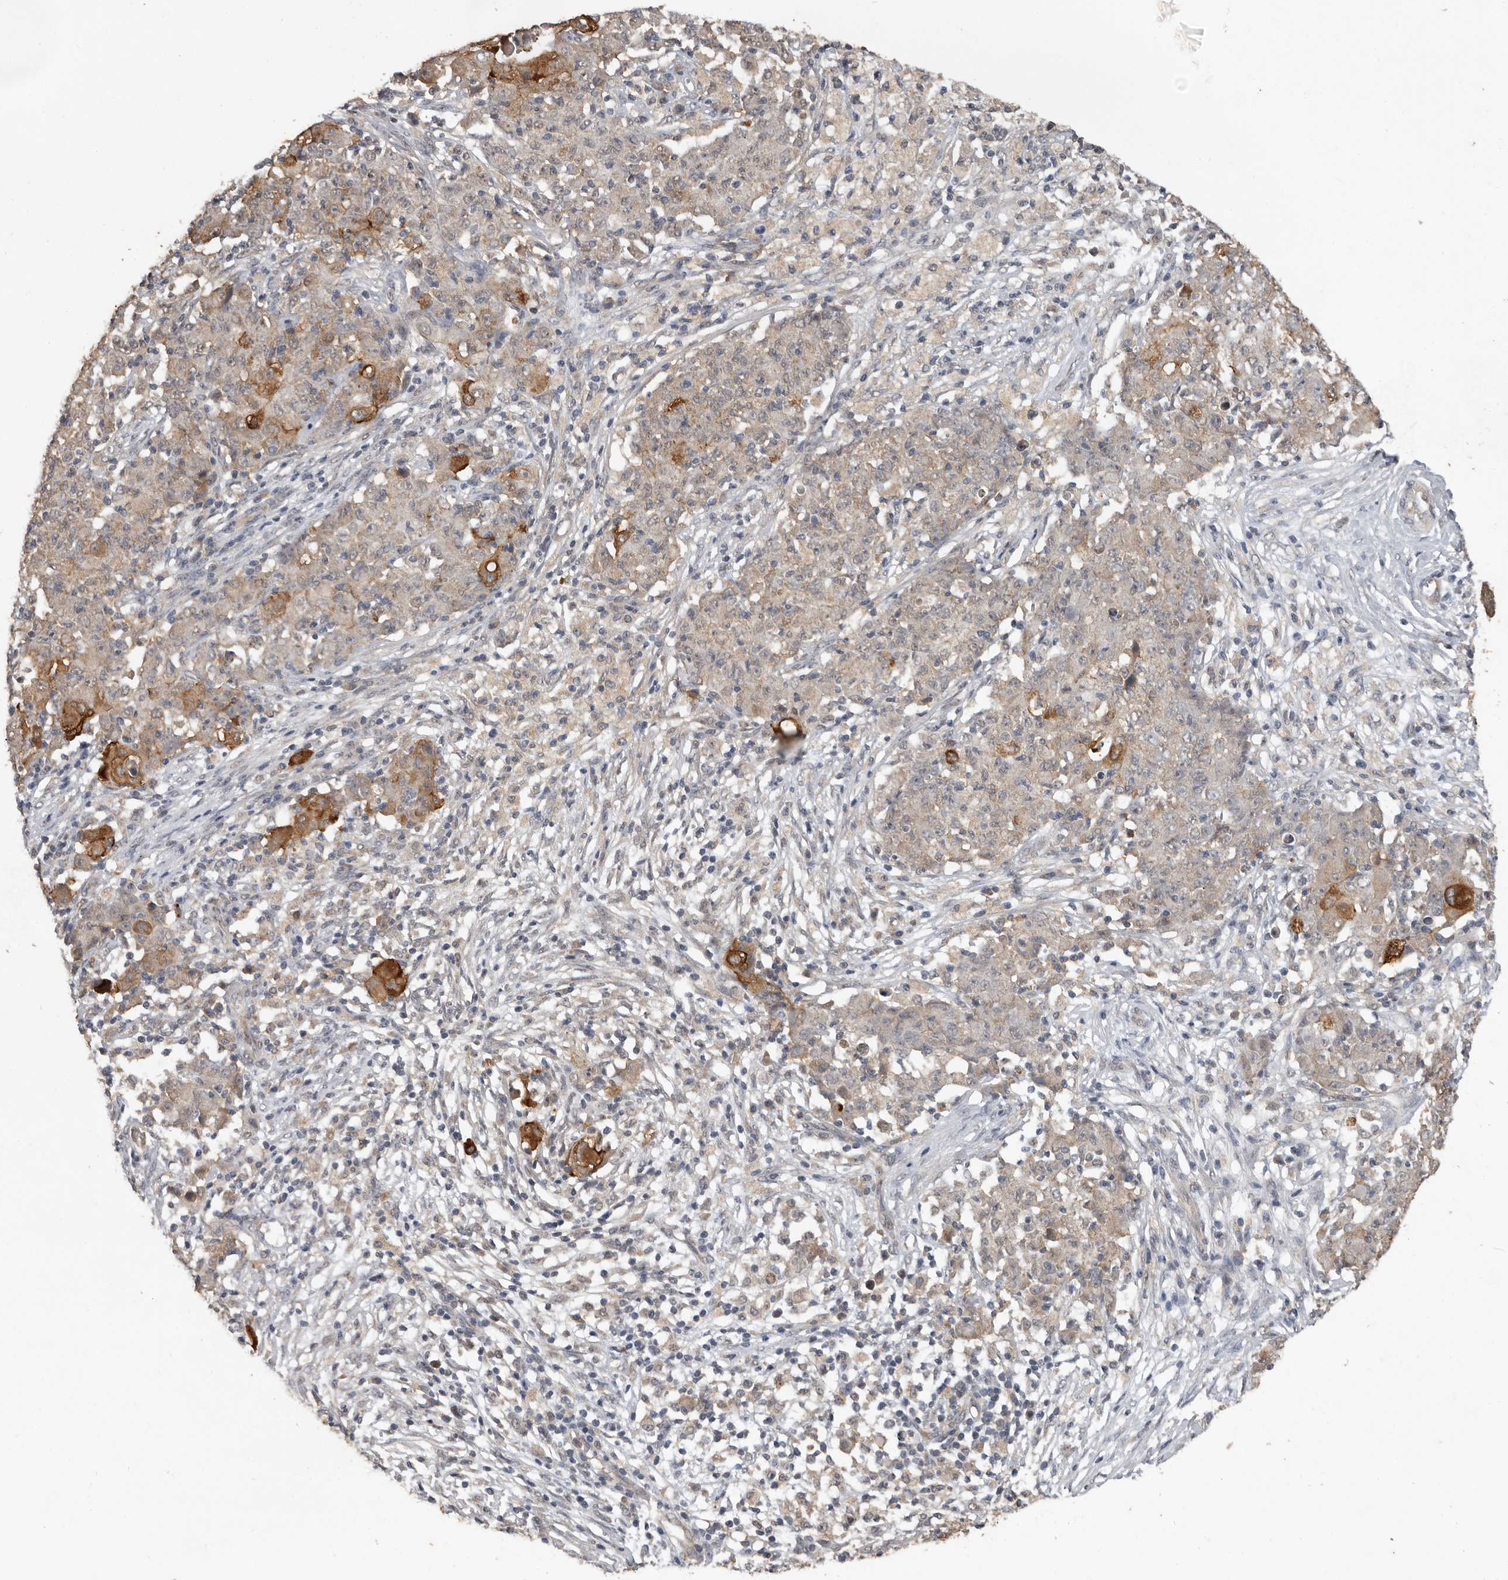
{"staining": {"intensity": "moderate", "quantity": "<25%", "location": "cytoplasmic/membranous"}, "tissue": "ovarian cancer", "cell_type": "Tumor cells", "image_type": "cancer", "snomed": [{"axis": "morphology", "description": "Carcinoma, endometroid"}, {"axis": "topography", "description": "Ovary"}], "caption": "The histopathology image exhibits a brown stain indicating the presence of a protein in the cytoplasmic/membranous of tumor cells in ovarian cancer.", "gene": "MTF1", "patient": {"sex": "female", "age": 42}}